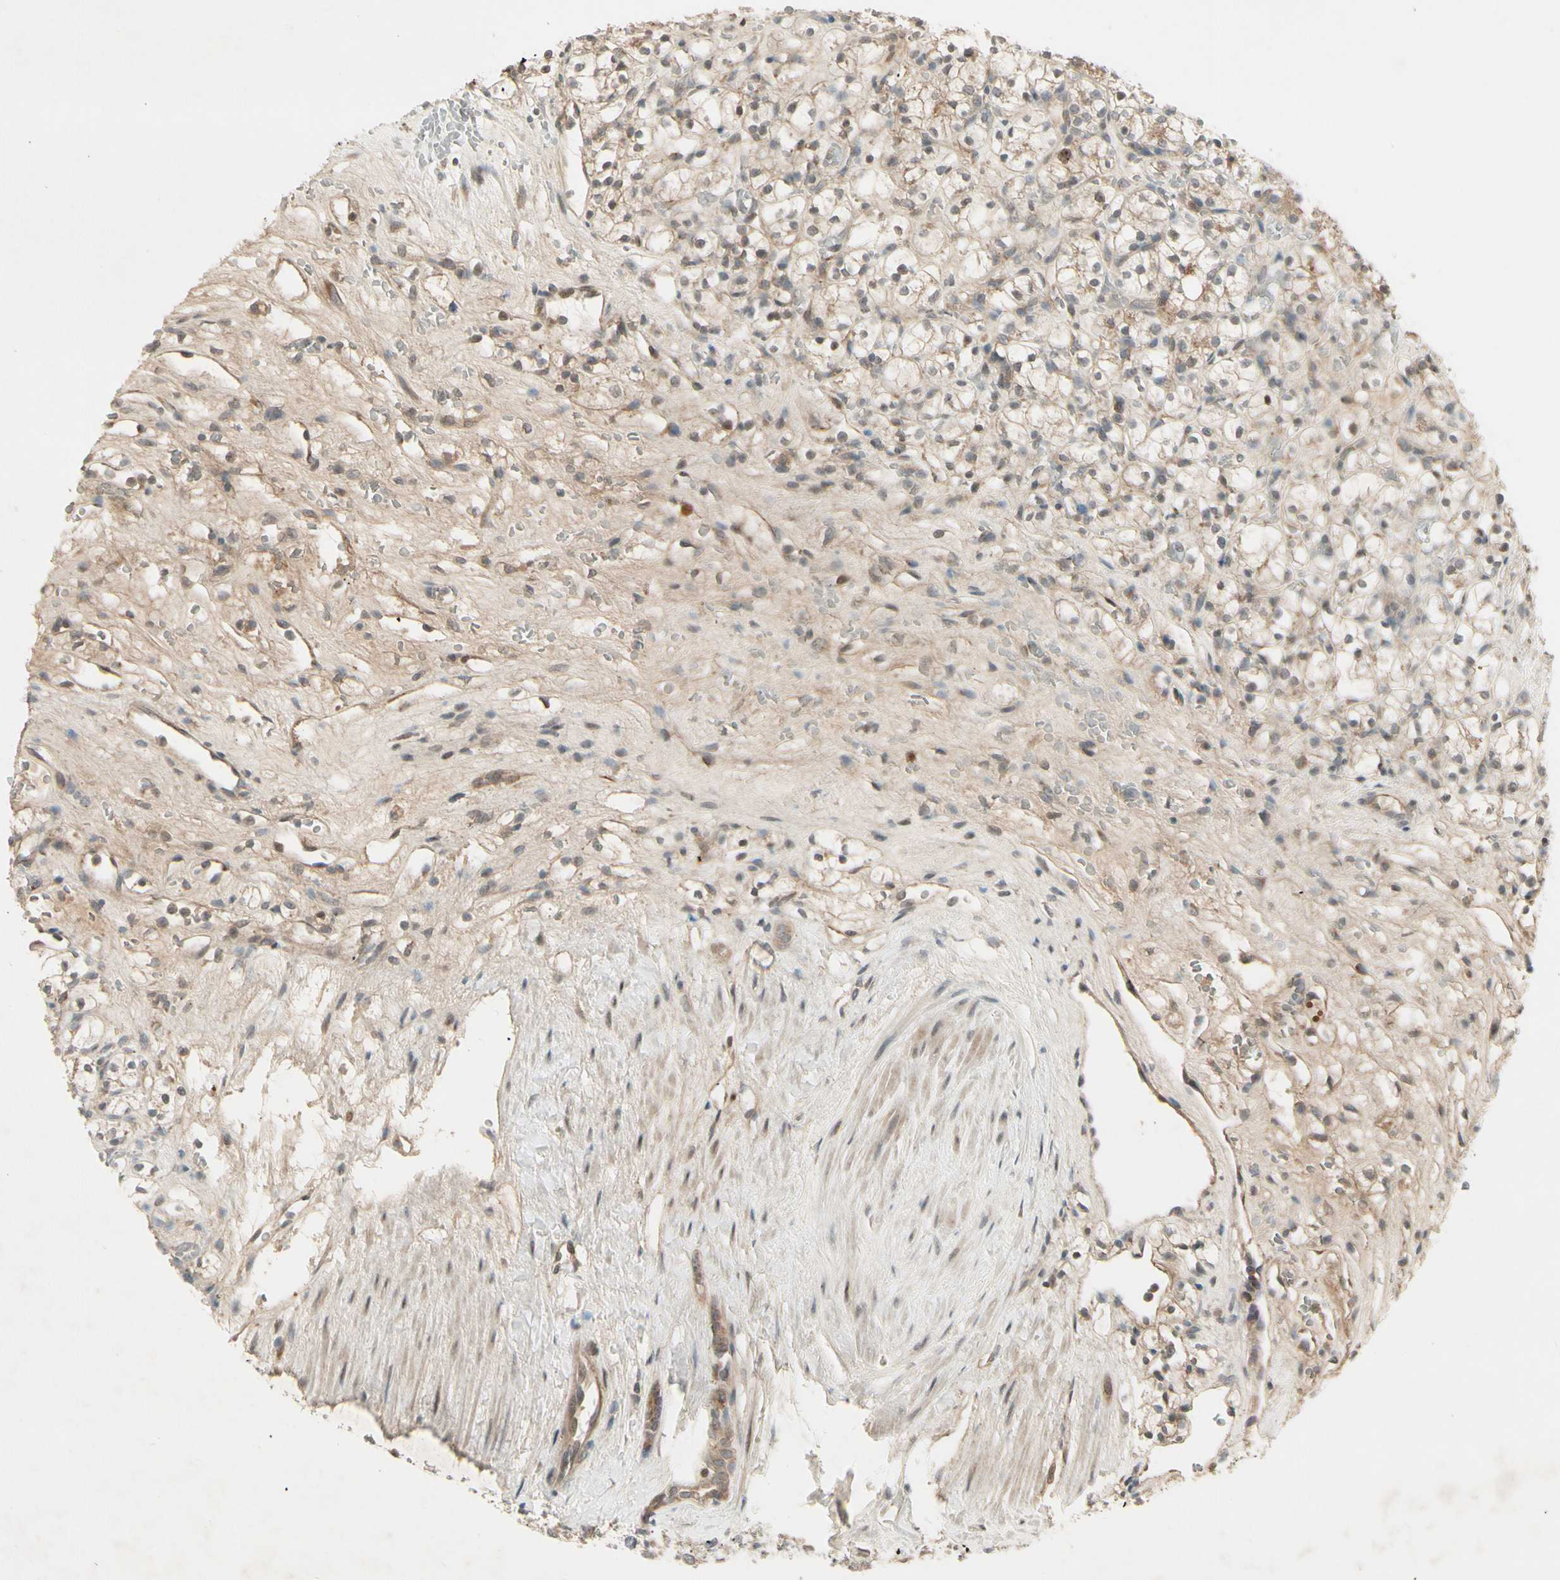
{"staining": {"intensity": "weak", "quantity": "25%-75%", "location": "cytoplasmic/membranous"}, "tissue": "renal cancer", "cell_type": "Tumor cells", "image_type": "cancer", "snomed": [{"axis": "morphology", "description": "Adenocarcinoma, NOS"}, {"axis": "topography", "description": "Kidney"}], "caption": "Human renal cancer stained for a protein (brown) displays weak cytoplasmic/membranous positive staining in about 25%-75% of tumor cells.", "gene": "FHDC1", "patient": {"sex": "female", "age": 60}}